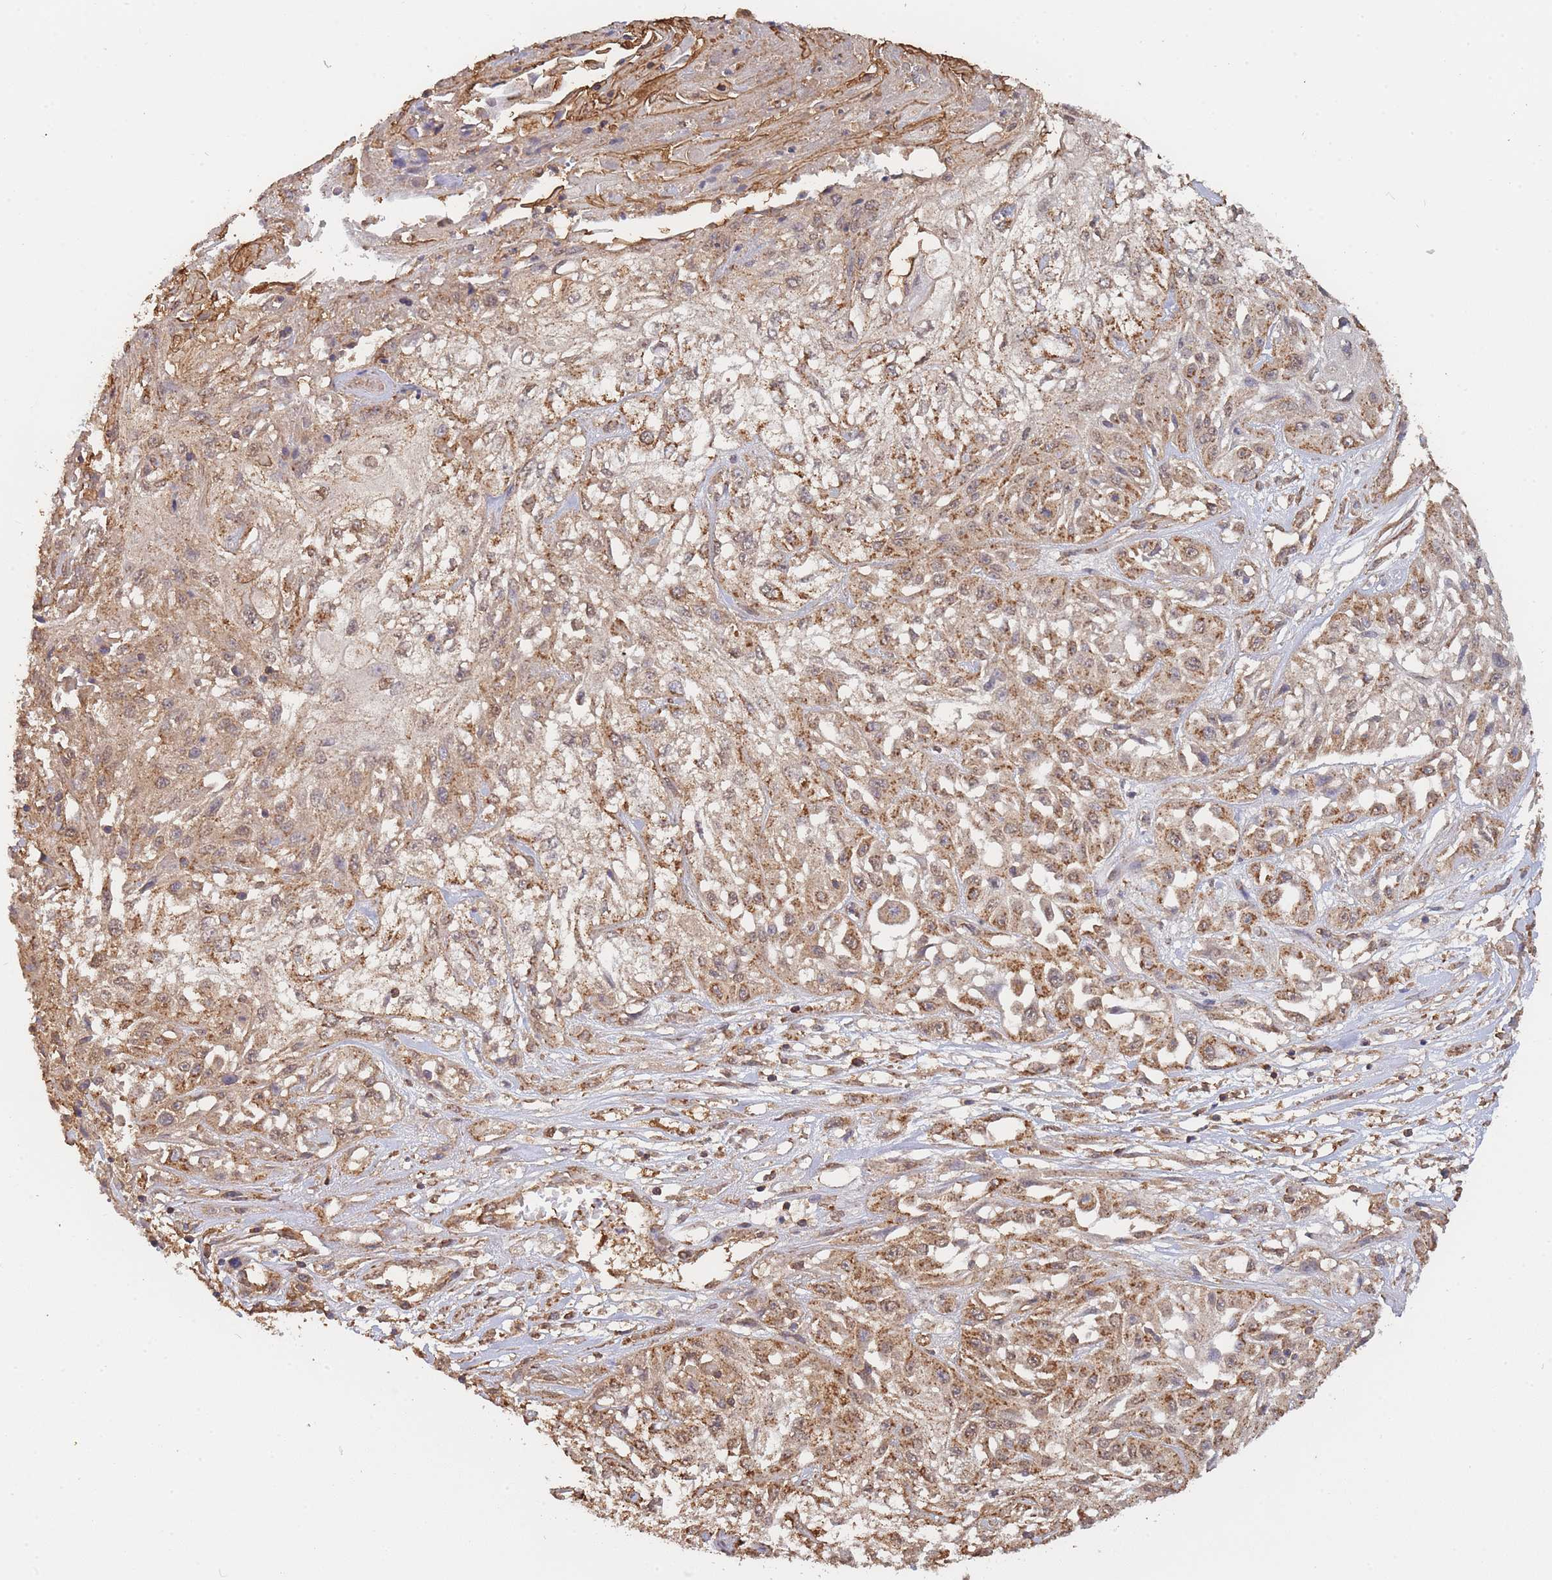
{"staining": {"intensity": "moderate", "quantity": ">75%", "location": "cytoplasmic/membranous"}, "tissue": "skin cancer", "cell_type": "Tumor cells", "image_type": "cancer", "snomed": [{"axis": "morphology", "description": "Squamous cell carcinoma, NOS"}, {"axis": "morphology", "description": "Squamous cell carcinoma, metastatic, NOS"}, {"axis": "topography", "description": "Skin"}, {"axis": "topography", "description": "Lymph node"}], "caption": "An image showing moderate cytoplasmic/membranous expression in about >75% of tumor cells in skin cancer, as visualized by brown immunohistochemical staining.", "gene": "METRN", "patient": {"sex": "male", "age": 75}}